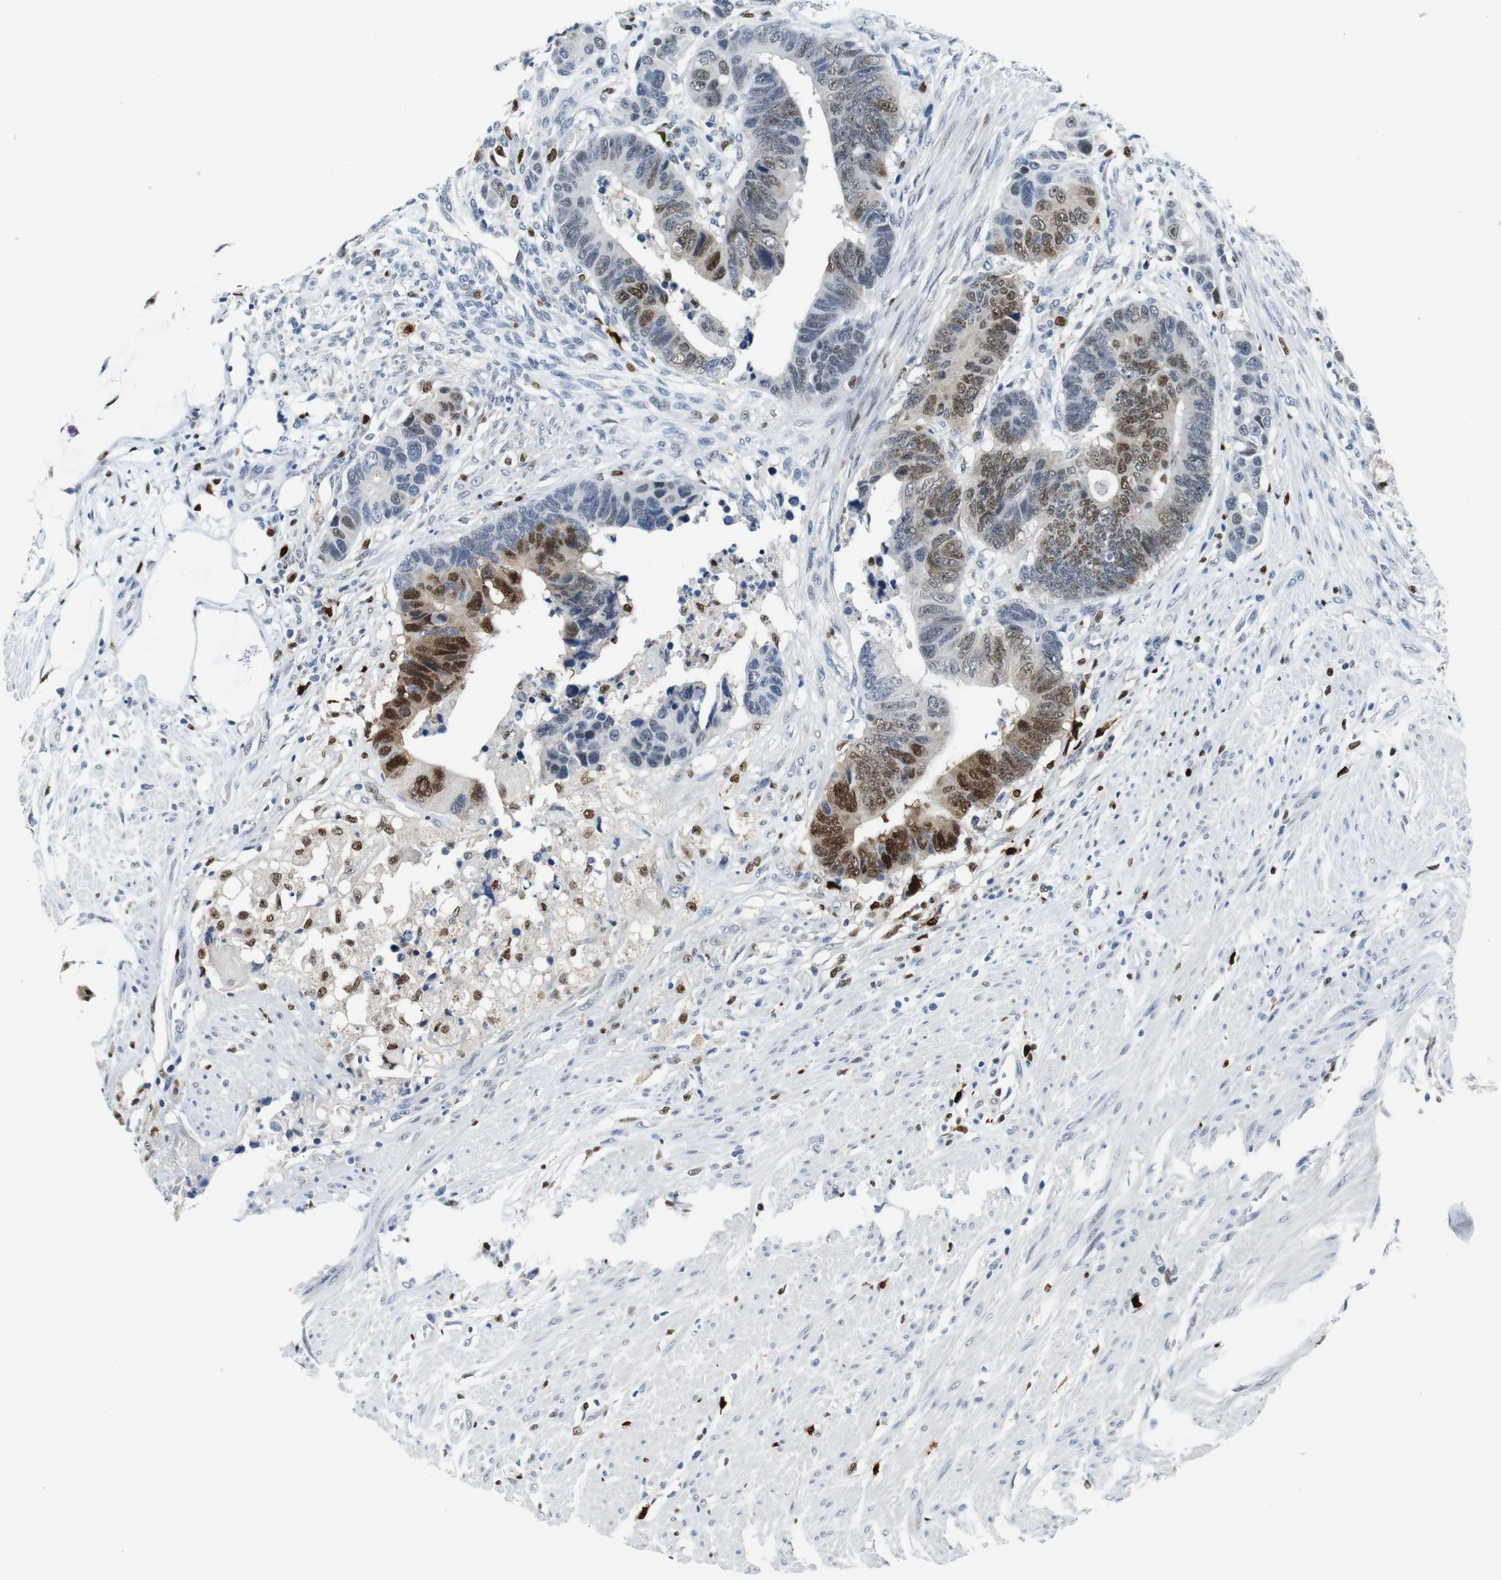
{"staining": {"intensity": "strong", "quantity": "25%-75%", "location": "nuclear"}, "tissue": "colorectal cancer", "cell_type": "Tumor cells", "image_type": "cancer", "snomed": [{"axis": "morphology", "description": "Adenocarcinoma, NOS"}, {"axis": "topography", "description": "Rectum"}], "caption": "This is a photomicrograph of immunohistochemistry staining of colorectal cancer, which shows strong positivity in the nuclear of tumor cells.", "gene": "IRF8", "patient": {"sex": "male", "age": 51}}